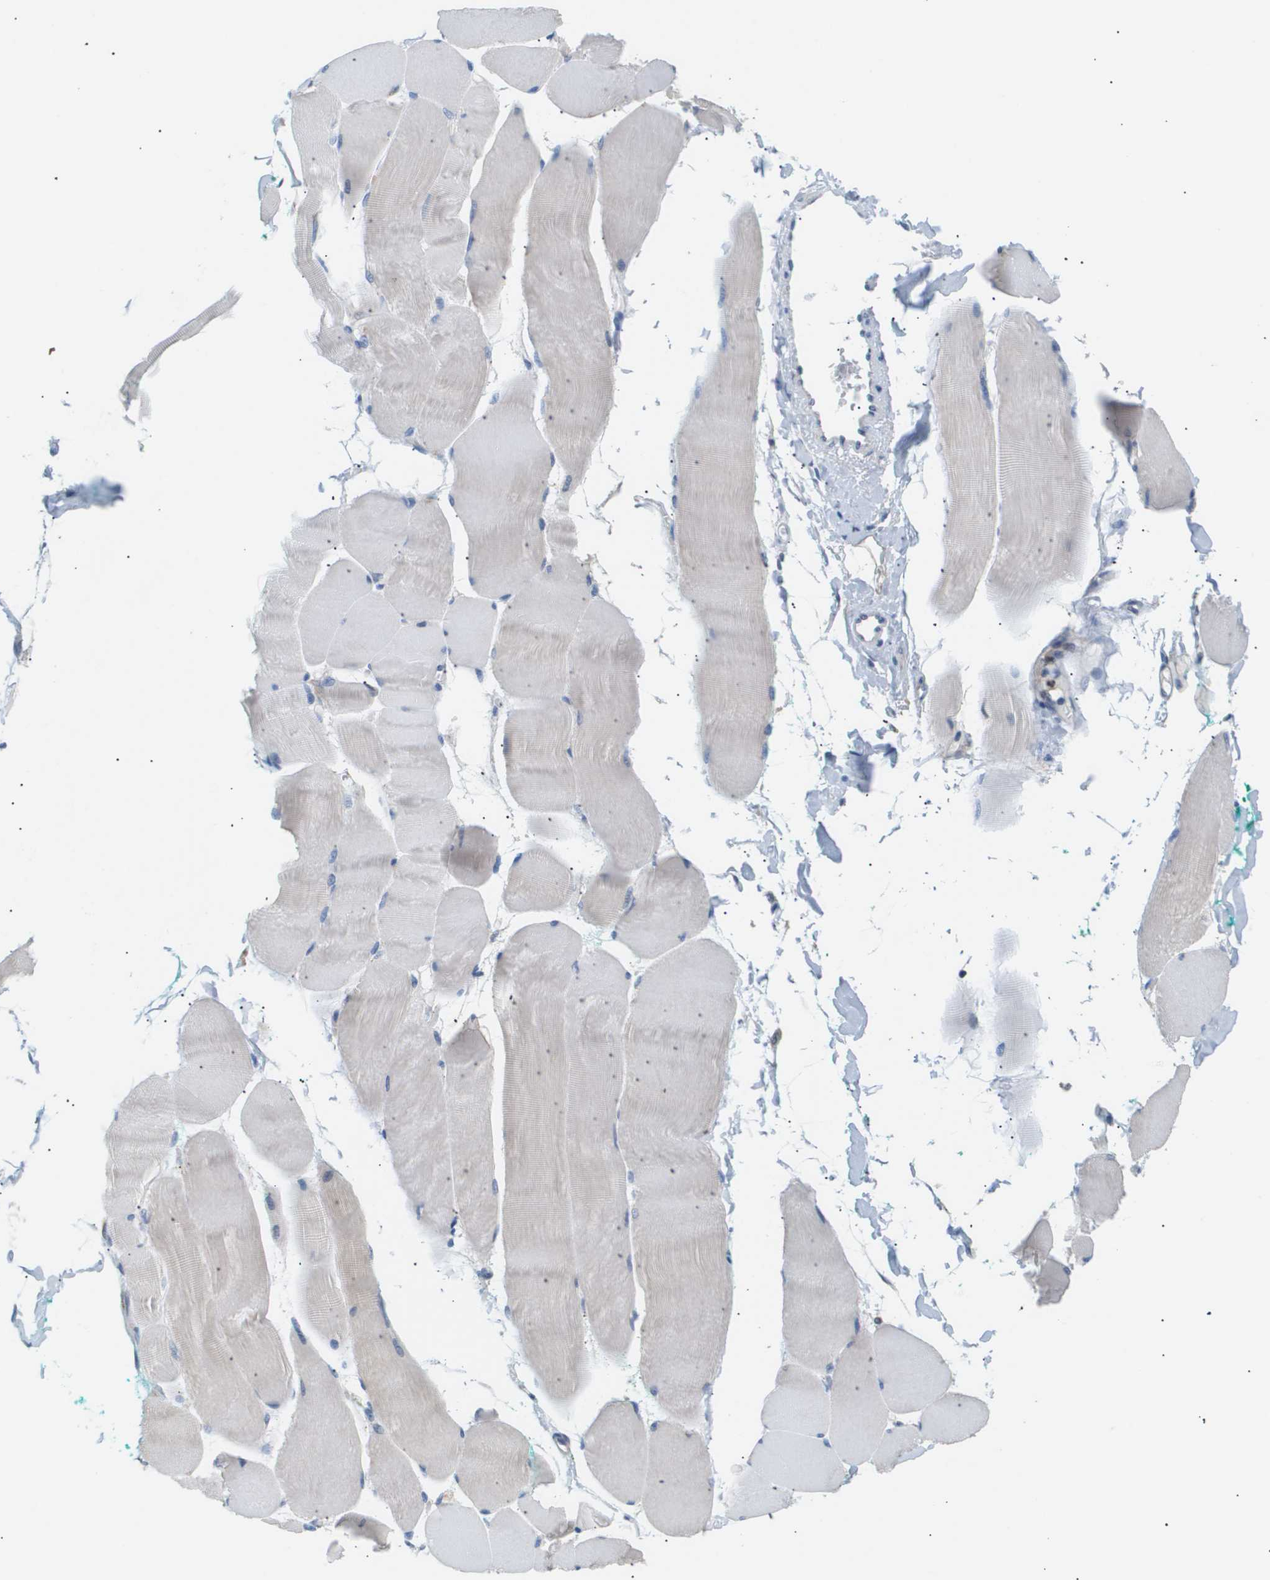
{"staining": {"intensity": "weak", "quantity": "25%-75%", "location": "cytoplasmic/membranous"}, "tissue": "skeletal muscle", "cell_type": "Myocytes", "image_type": "normal", "snomed": [{"axis": "morphology", "description": "Normal tissue, NOS"}, {"axis": "morphology", "description": "Squamous cell carcinoma, NOS"}, {"axis": "topography", "description": "Skeletal muscle"}], "caption": "This histopathology image exhibits immunohistochemistry (IHC) staining of unremarkable skeletal muscle, with low weak cytoplasmic/membranous staining in about 25%-75% of myocytes.", "gene": "AKR1A1", "patient": {"sex": "male", "age": 51}}